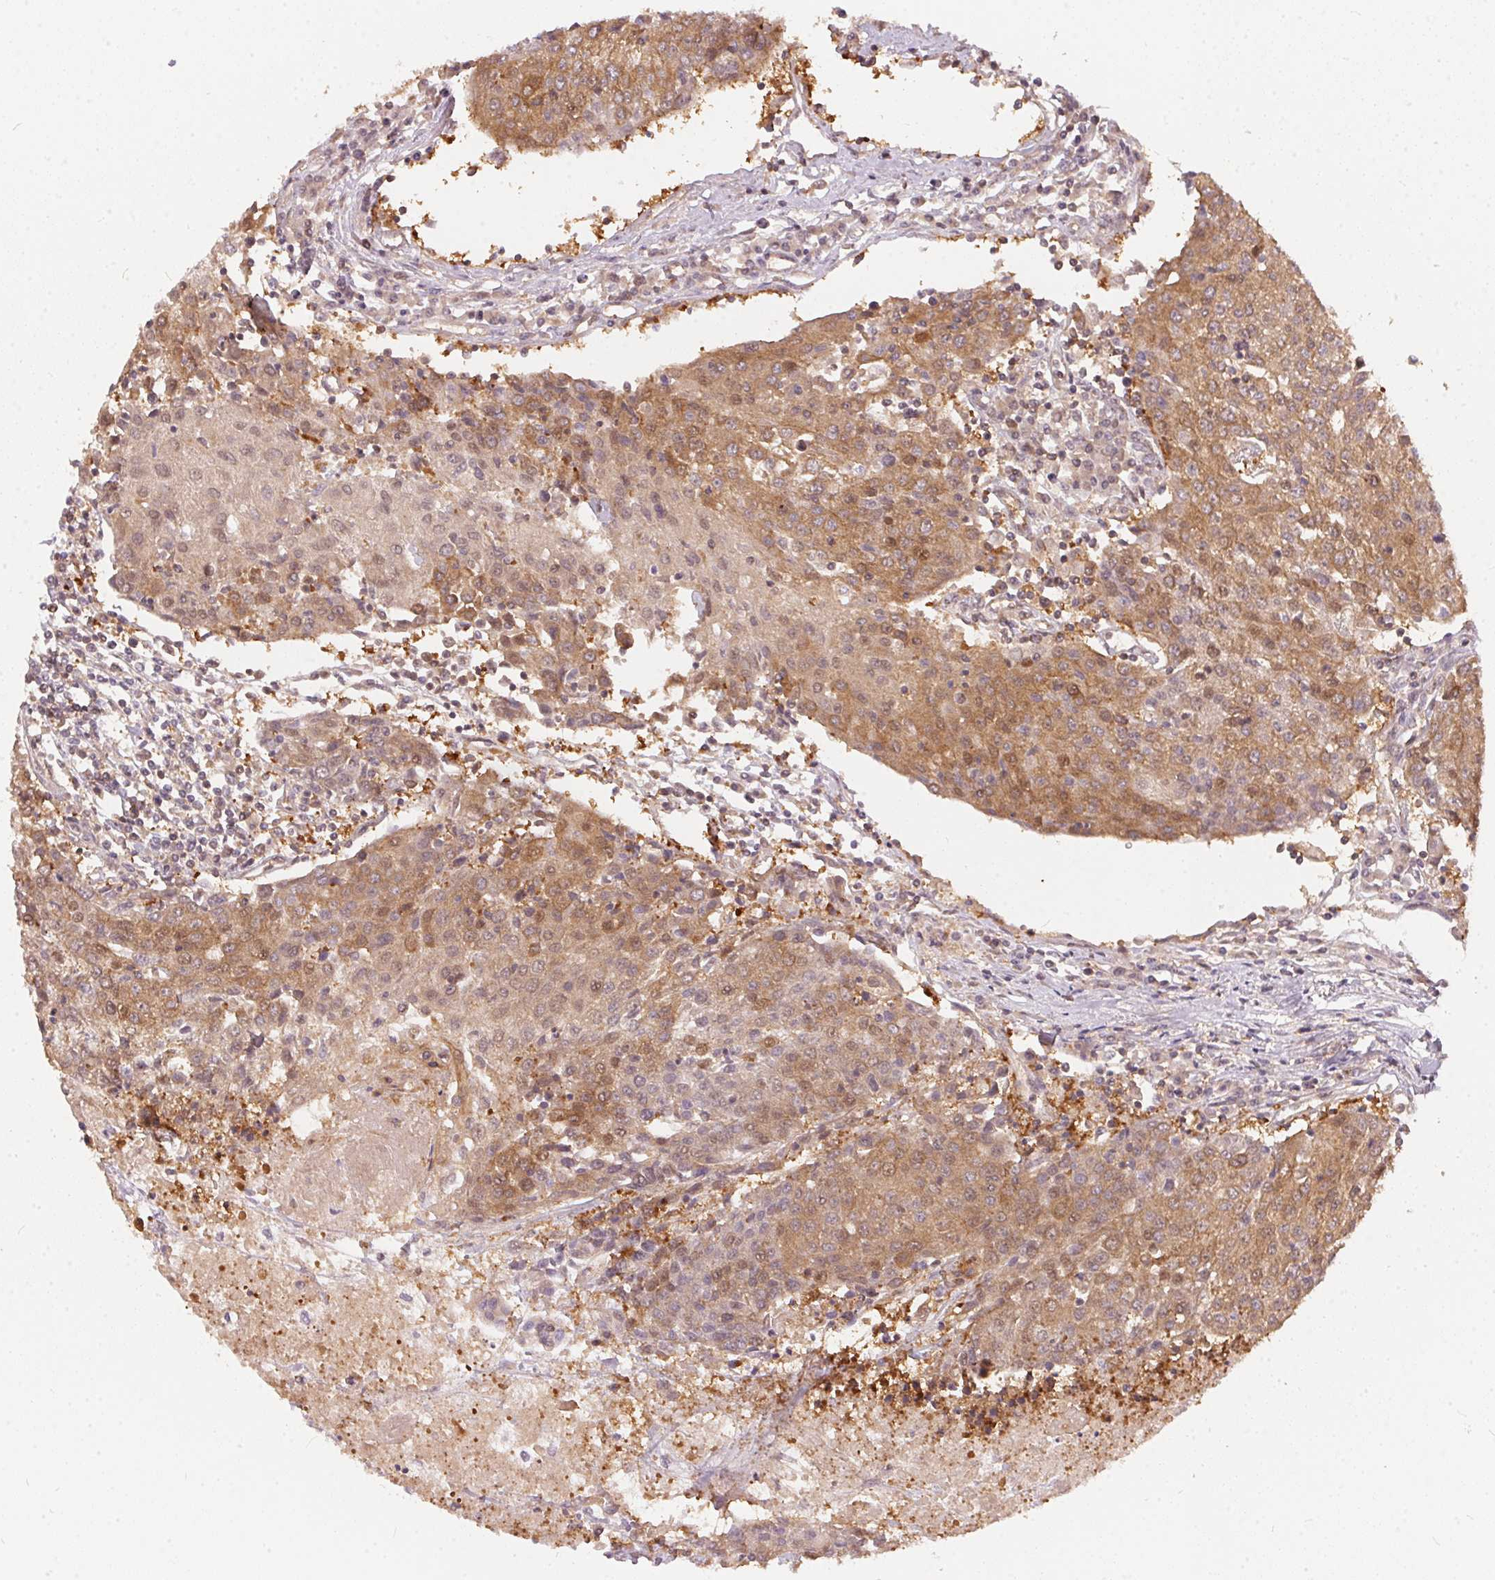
{"staining": {"intensity": "moderate", "quantity": "25%-75%", "location": "cytoplasmic/membranous,nuclear"}, "tissue": "urothelial cancer", "cell_type": "Tumor cells", "image_type": "cancer", "snomed": [{"axis": "morphology", "description": "Urothelial carcinoma, High grade"}, {"axis": "topography", "description": "Urinary bladder"}], "caption": "IHC micrograph of neoplastic tissue: urothelial cancer stained using immunohistochemistry demonstrates medium levels of moderate protein expression localized specifically in the cytoplasmic/membranous and nuclear of tumor cells, appearing as a cytoplasmic/membranous and nuclear brown color.", "gene": "BLMH", "patient": {"sex": "female", "age": 85}}